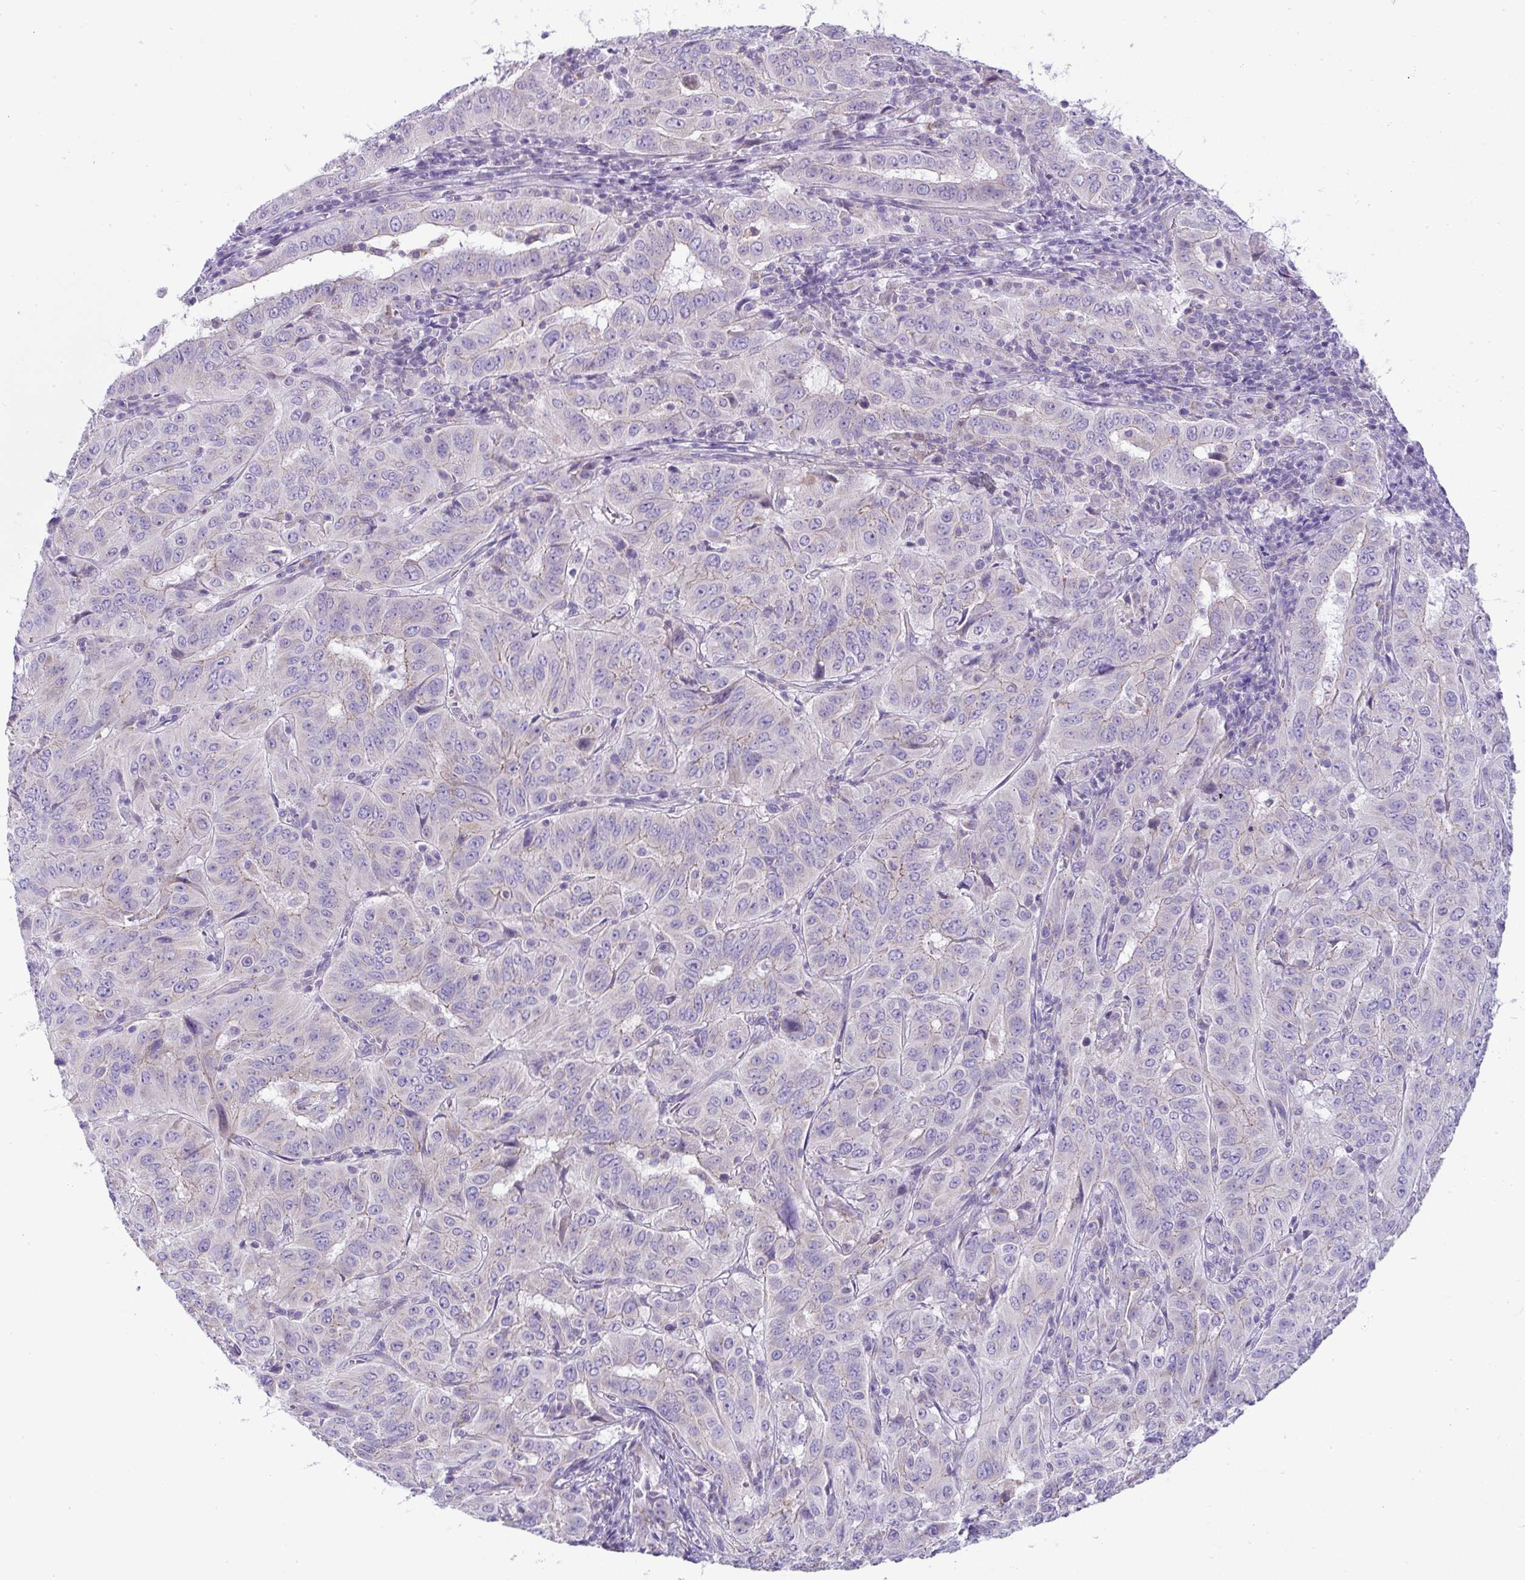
{"staining": {"intensity": "negative", "quantity": "none", "location": "none"}, "tissue": "pancreatic cancer", "cell_type": "Tumor cells", "image_type": "cancer", "snomed": [{"axis": "morphology", "description": "Adenocarcinoma, NOS"}, {"axis": "topography", "description": "Pancreas"}], "caption": "This is an immunohistochemistry micrograph of human pancreatic cancer. There is no positivity in tumor cells.", "gene": "PLA2G12B", "patient": {"sex": "male", "age": 63}}